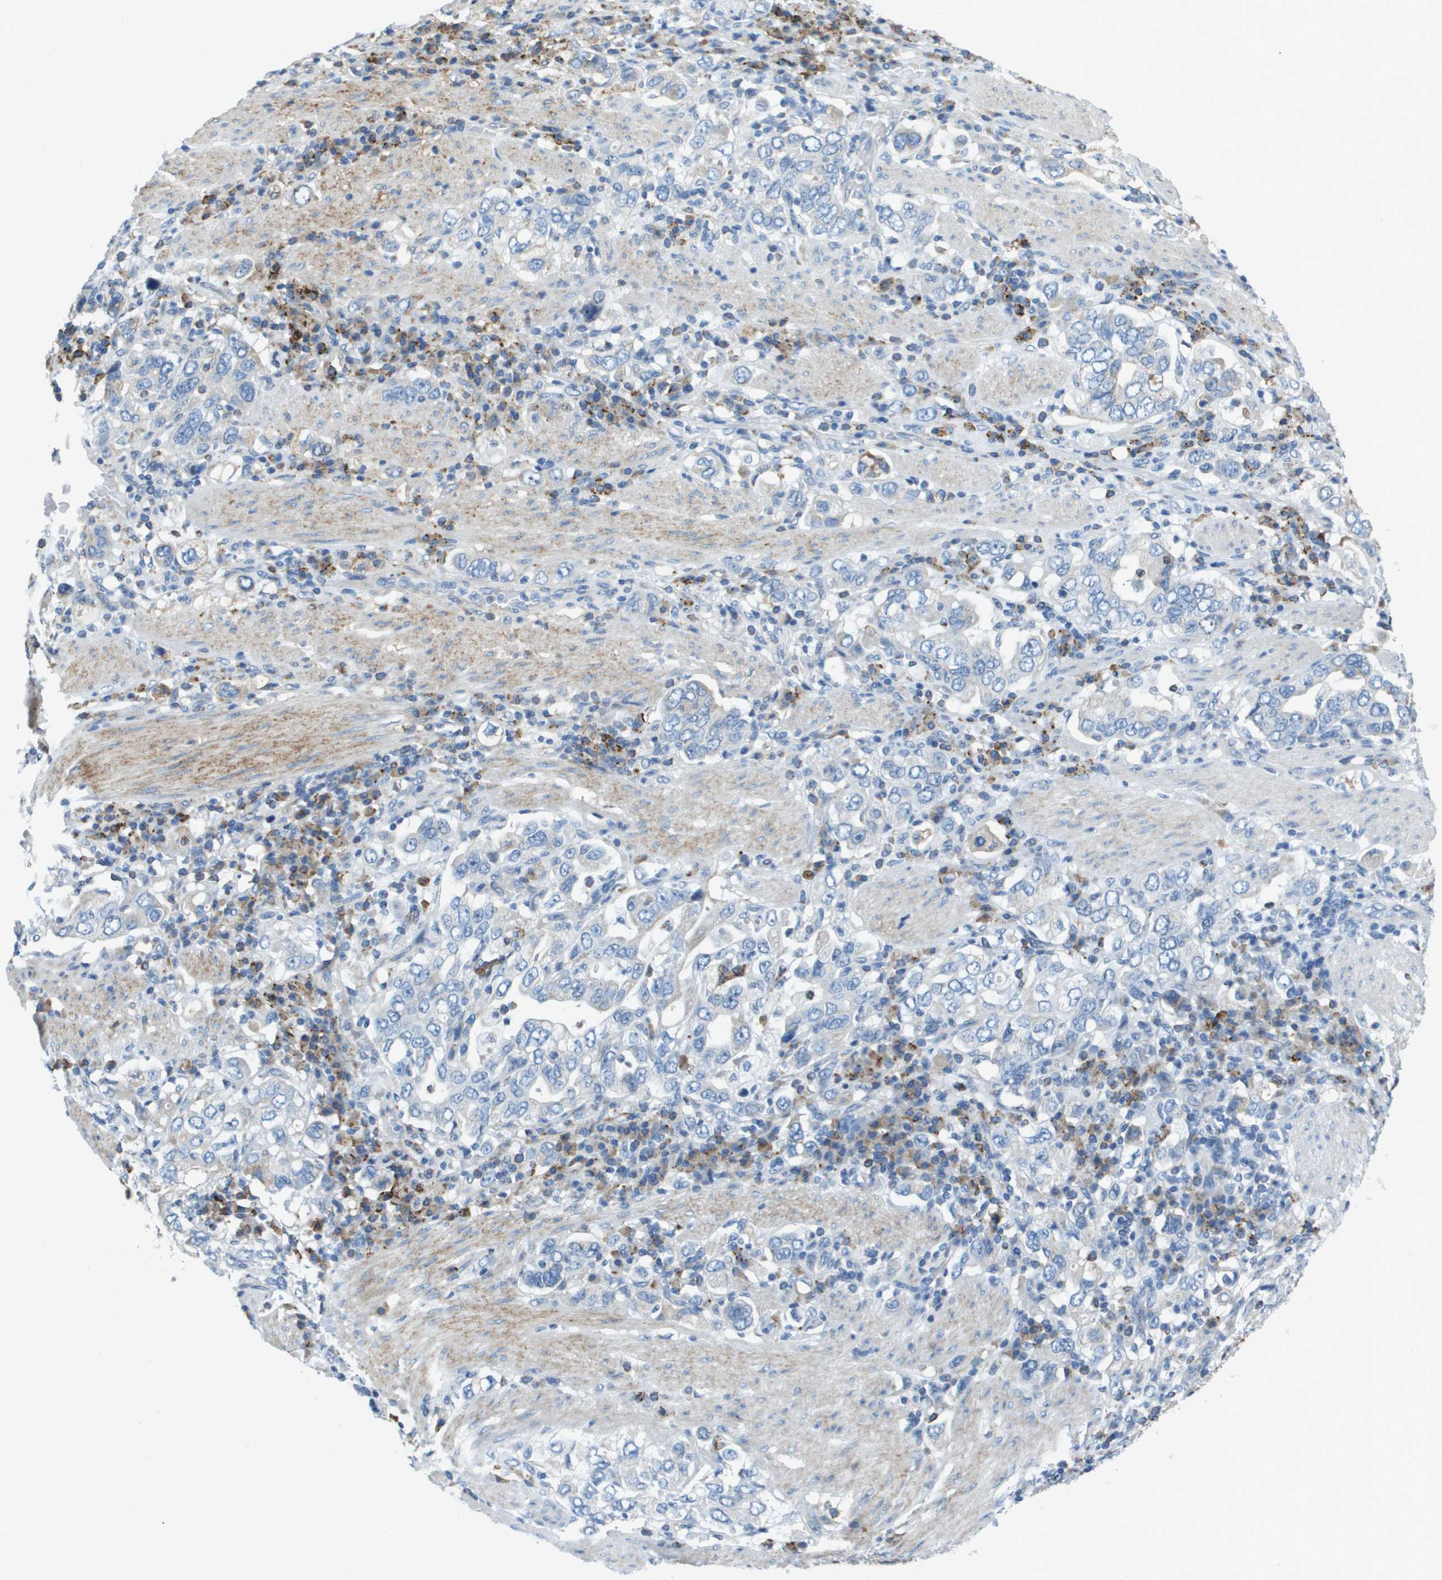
{"staining": {"intensity": "negative", "quantity": "none", "location": "none"}, "tissue": "stomach cancer", "cell_type": "Tumor cells", "image_type": "cancer", "snomed": [{"axis": "morphology", "description": "Adenocarcinoma, NOS"}, {"axis": "topography", "description": "Stomach, upper"}], "caption": "Tumor cells show no significant protein expression in adenocarcinoma (stomach).", "gene": "SDC1", "patient": {"sex": "male", "age": 62}}